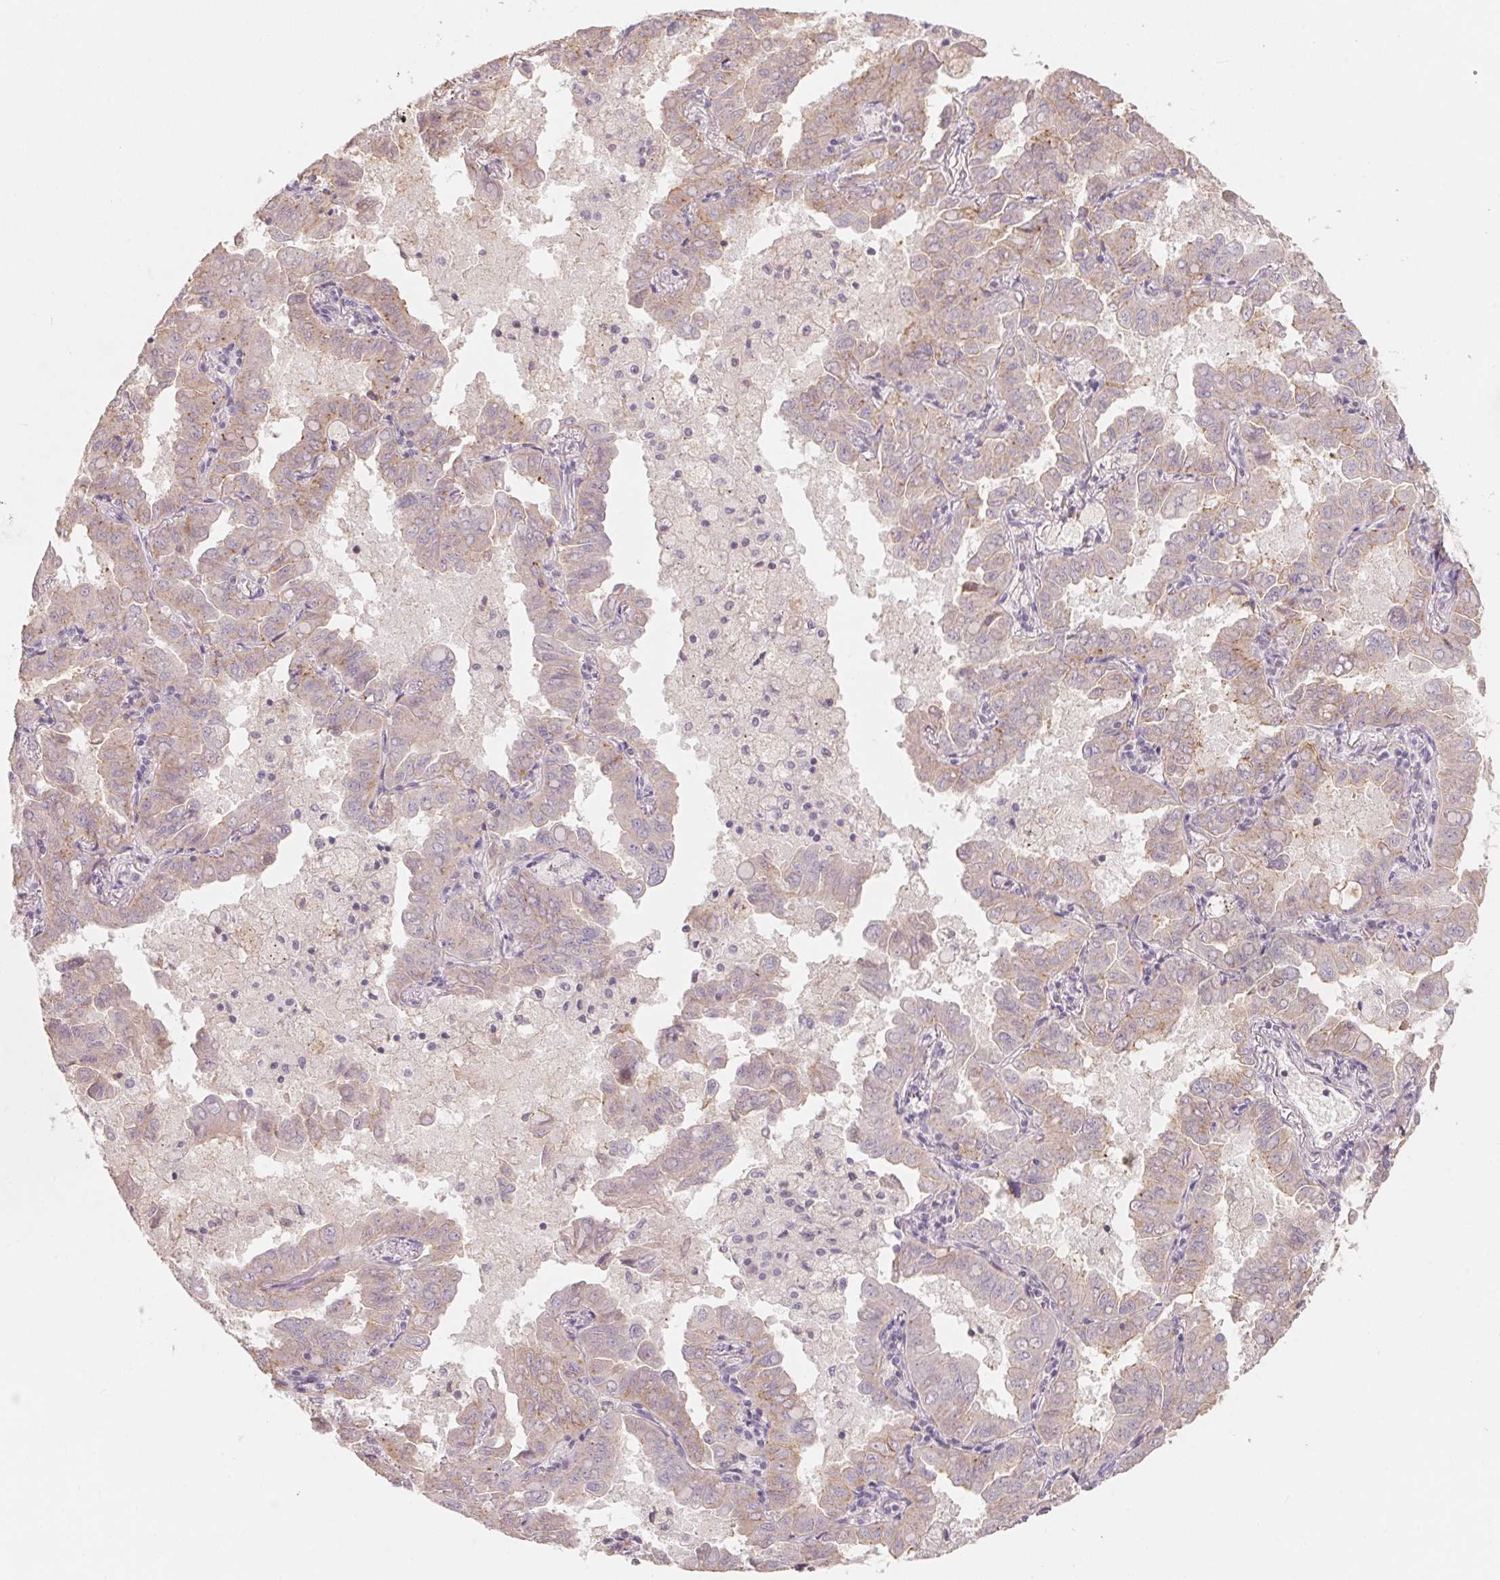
{"staining": {"intensity": "weak", "quantity": "<25%", "location": "cytoplasmic/membranous"}, "tissue": "lung cancer", "cell_type": "Tumor cells", "image_type": "cancer", "snomed": [{"axis": "morphology", "description": "Adenocarcinoma, NOS"}, {"axis": "topography", "description": "Lung"}], "caption": "Tumor cells show no significant protein expression in lung cancer.", "gene": "TP53AIP1", "patient": {"sex": "male", "age": 64}}